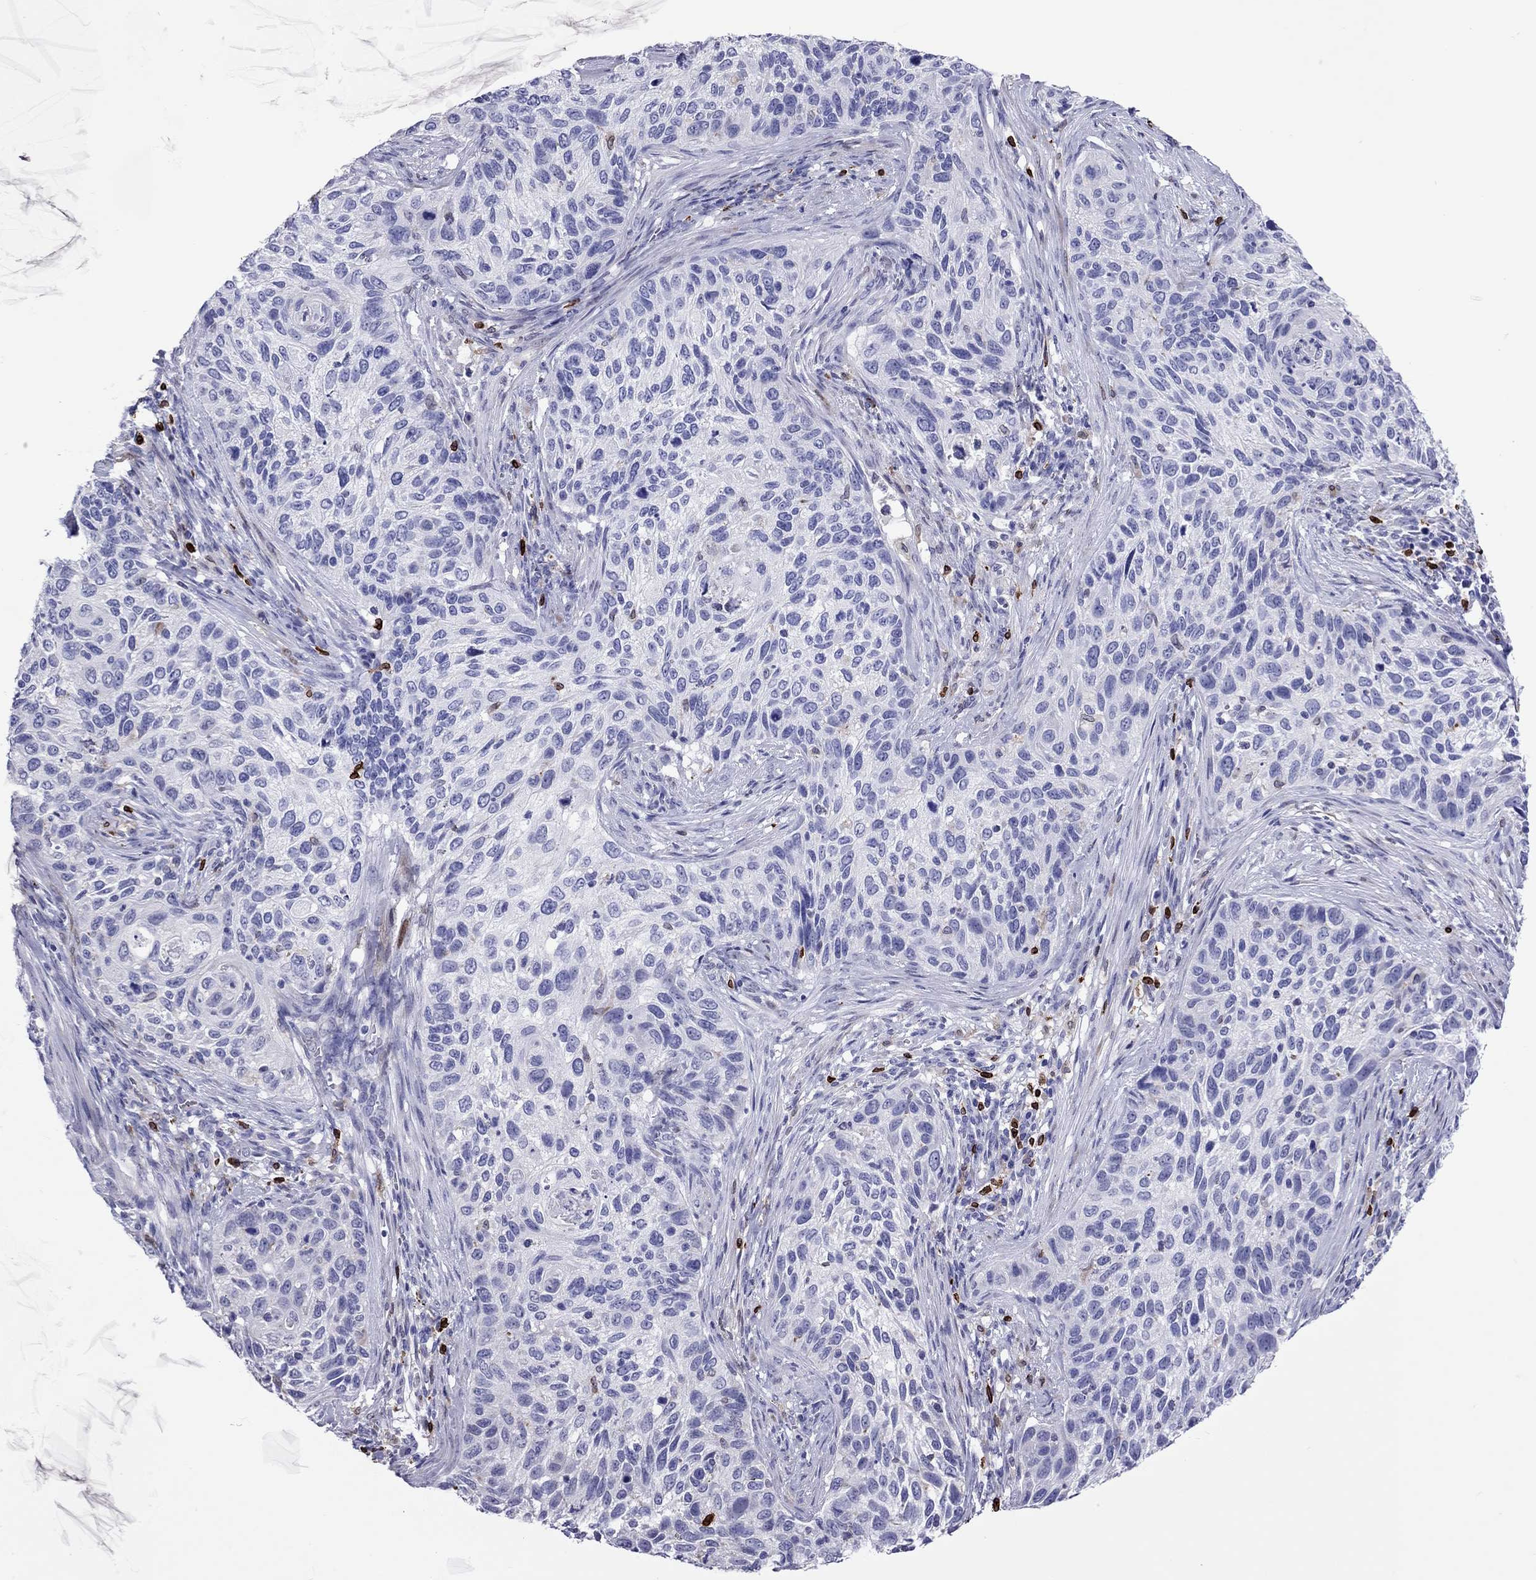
{"staining": {"intensity": "negative", "quantity": "none", "location": "none"}, "tissue": "cervical cancer", "cell_type": "Tumor cells", "image_type": "cancer", "snomed": [{"axis": "morphology", "description": "Squamous cell carcinoma, NOS"}, {"axis": "topography", "description": "Cervix"}], "caption": "DAB immunohistochemical staining of human cervical cancer exhibits no significant positivity in tumor cells.", "gene": "ADORA2A", "patient": {"sex": "female", "age": 70}}